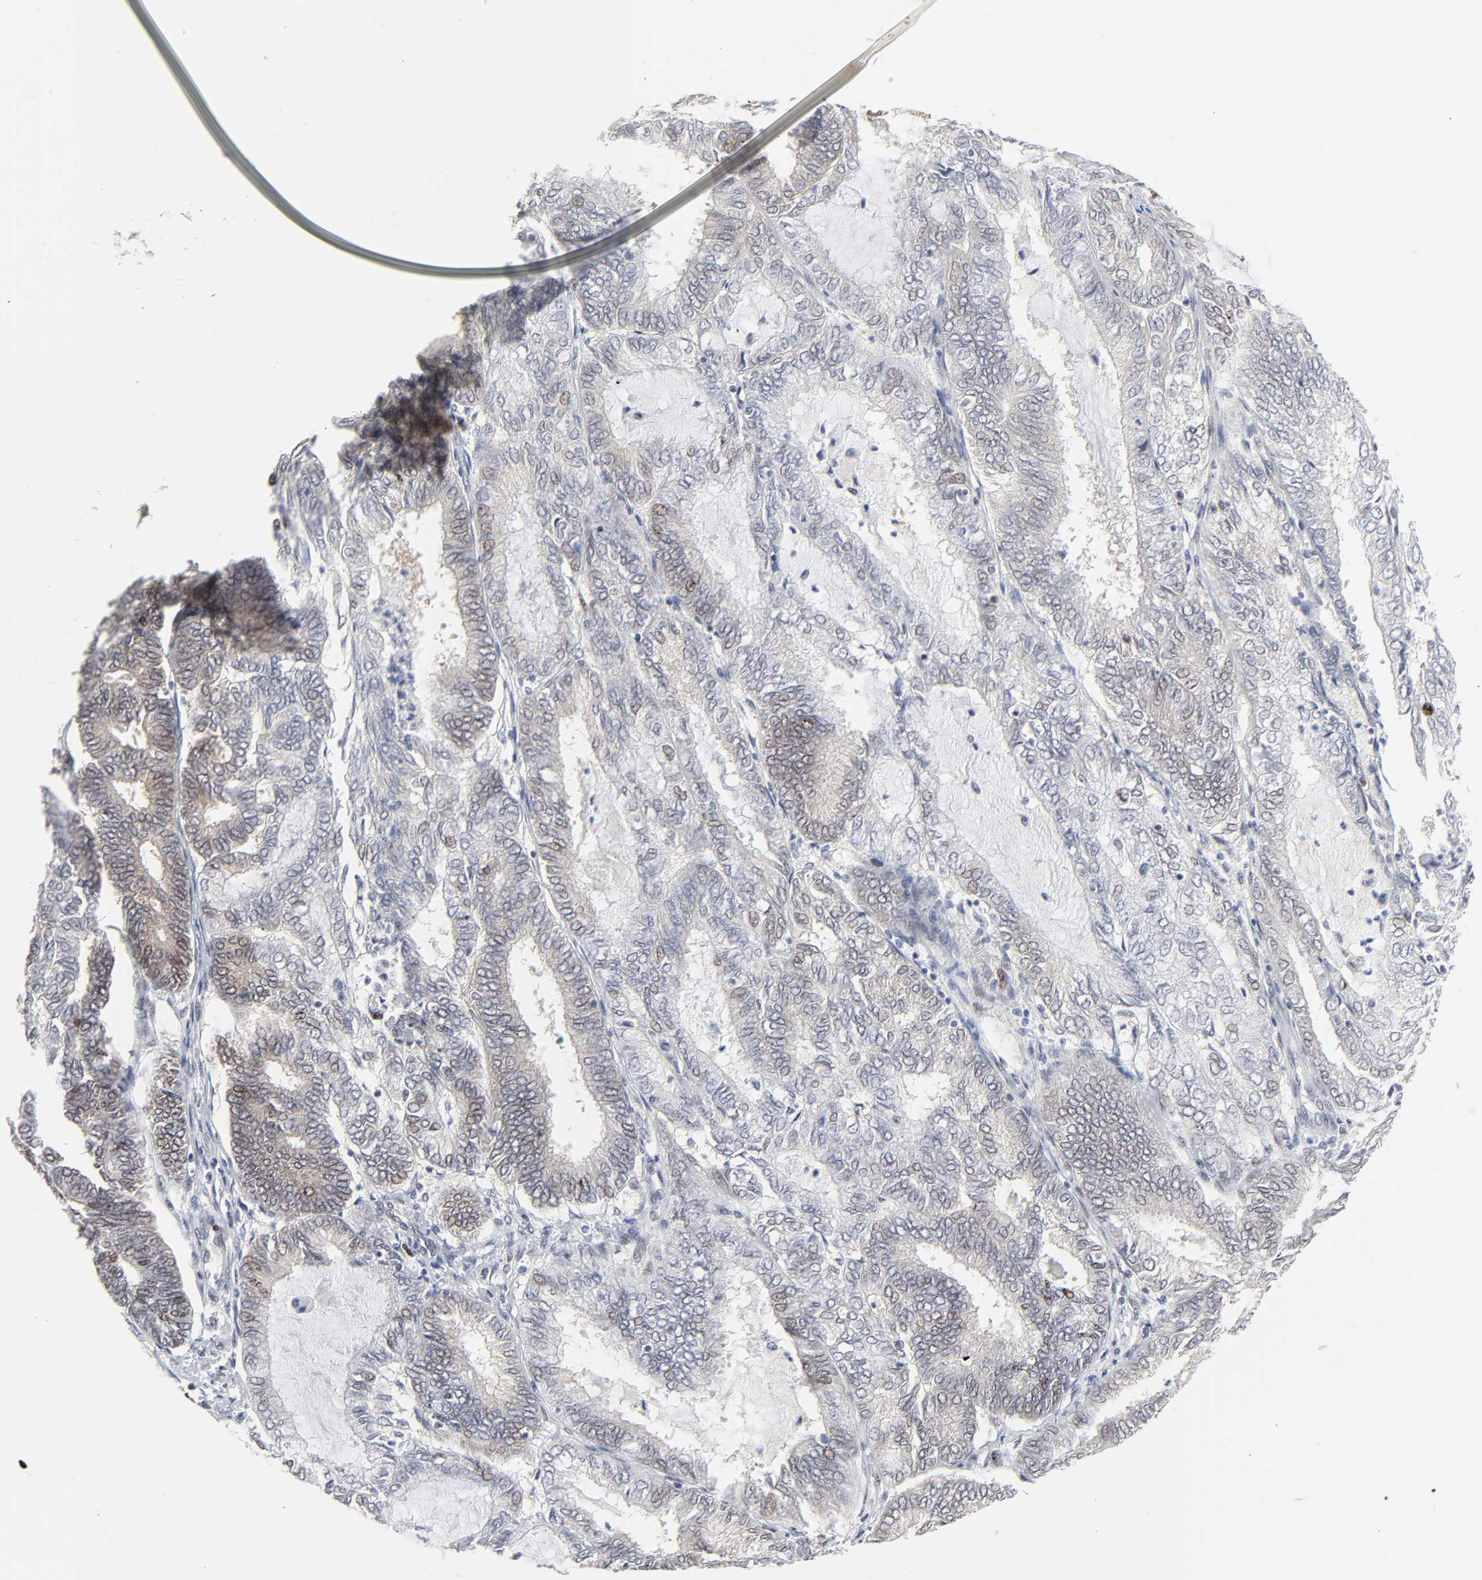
{"staining": {"intensity": "weak", "quantity": "<25%", "location": "nuclear"}, "tissue": "endometrial cancer", "cell_type": "Tumor cells", "image_type": "cancer", "snomed": [{"axis": "morphology", "description": "Adenocarcinoma, NOS"}, {"axis": "topography", "description": "Endometrium"}], "caption": "Tumor cells show no significant staining in endometrial adenocarcinoma. Nuclei are stained in blue.", "gene": "ZNF589", "patient": {"sex": "female", "age": 59}}